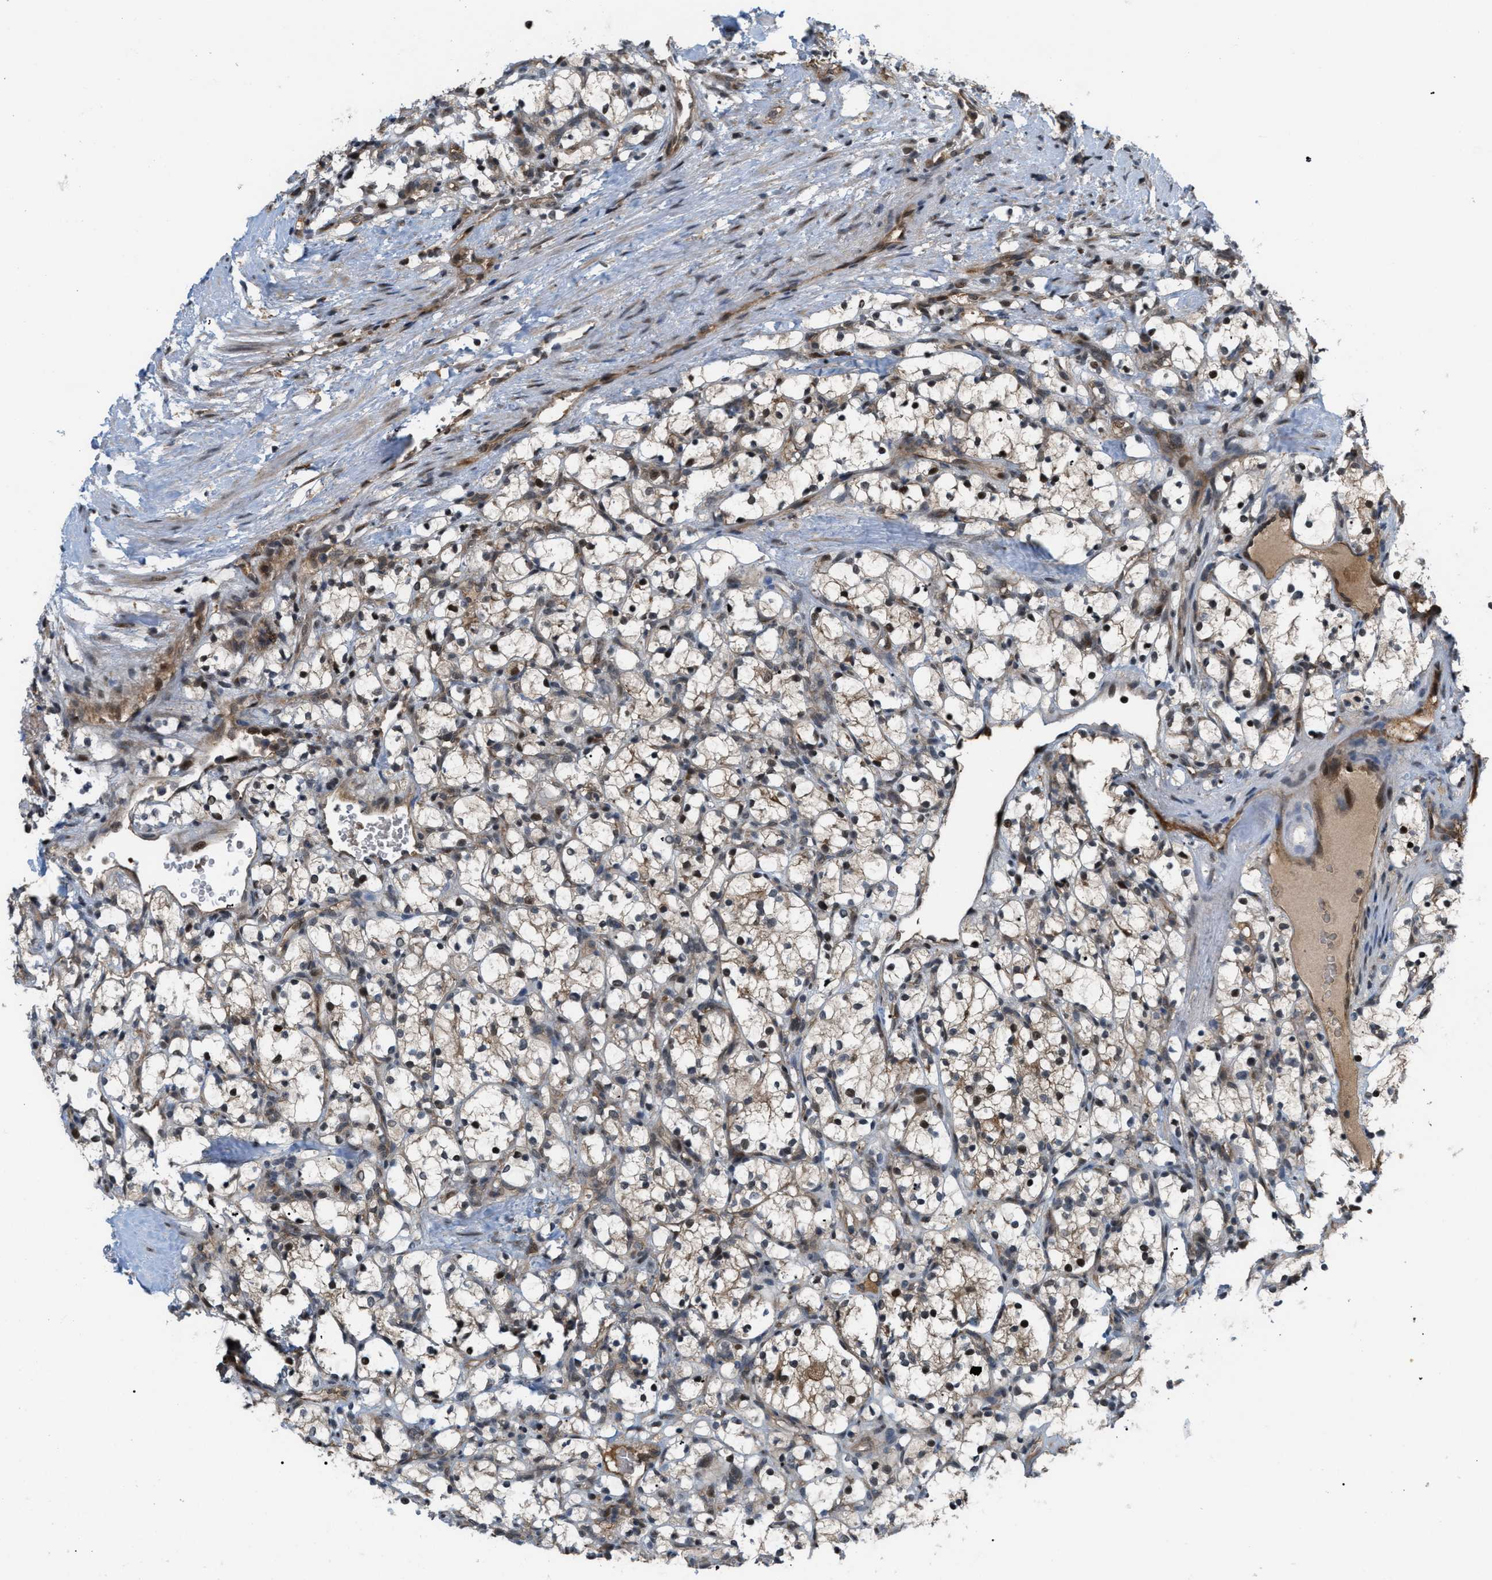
{"staining": {"intensity": "weak", "quantity": "25%-75%", "location": "cytoplasmic/membranous"}, "tissue": "renal cancer", "cell_type": "Tumor cells", "image_type": "cancer", "snomed": [{"axis": "morphology", "description": "Adenocarcinoma, NOS"}, {"axis": "topography", "description": "Kidney"}], "caption": "Brown immunohistochemical staining in adenocarcinoma (renal) reveals weak cytoplasmic/membranous positivity in approximately 25%-75% of tumor cells. Nuclei are stained in blue.", "gene": "RFFL", "patient": {"sex": "female", "age": 69}}